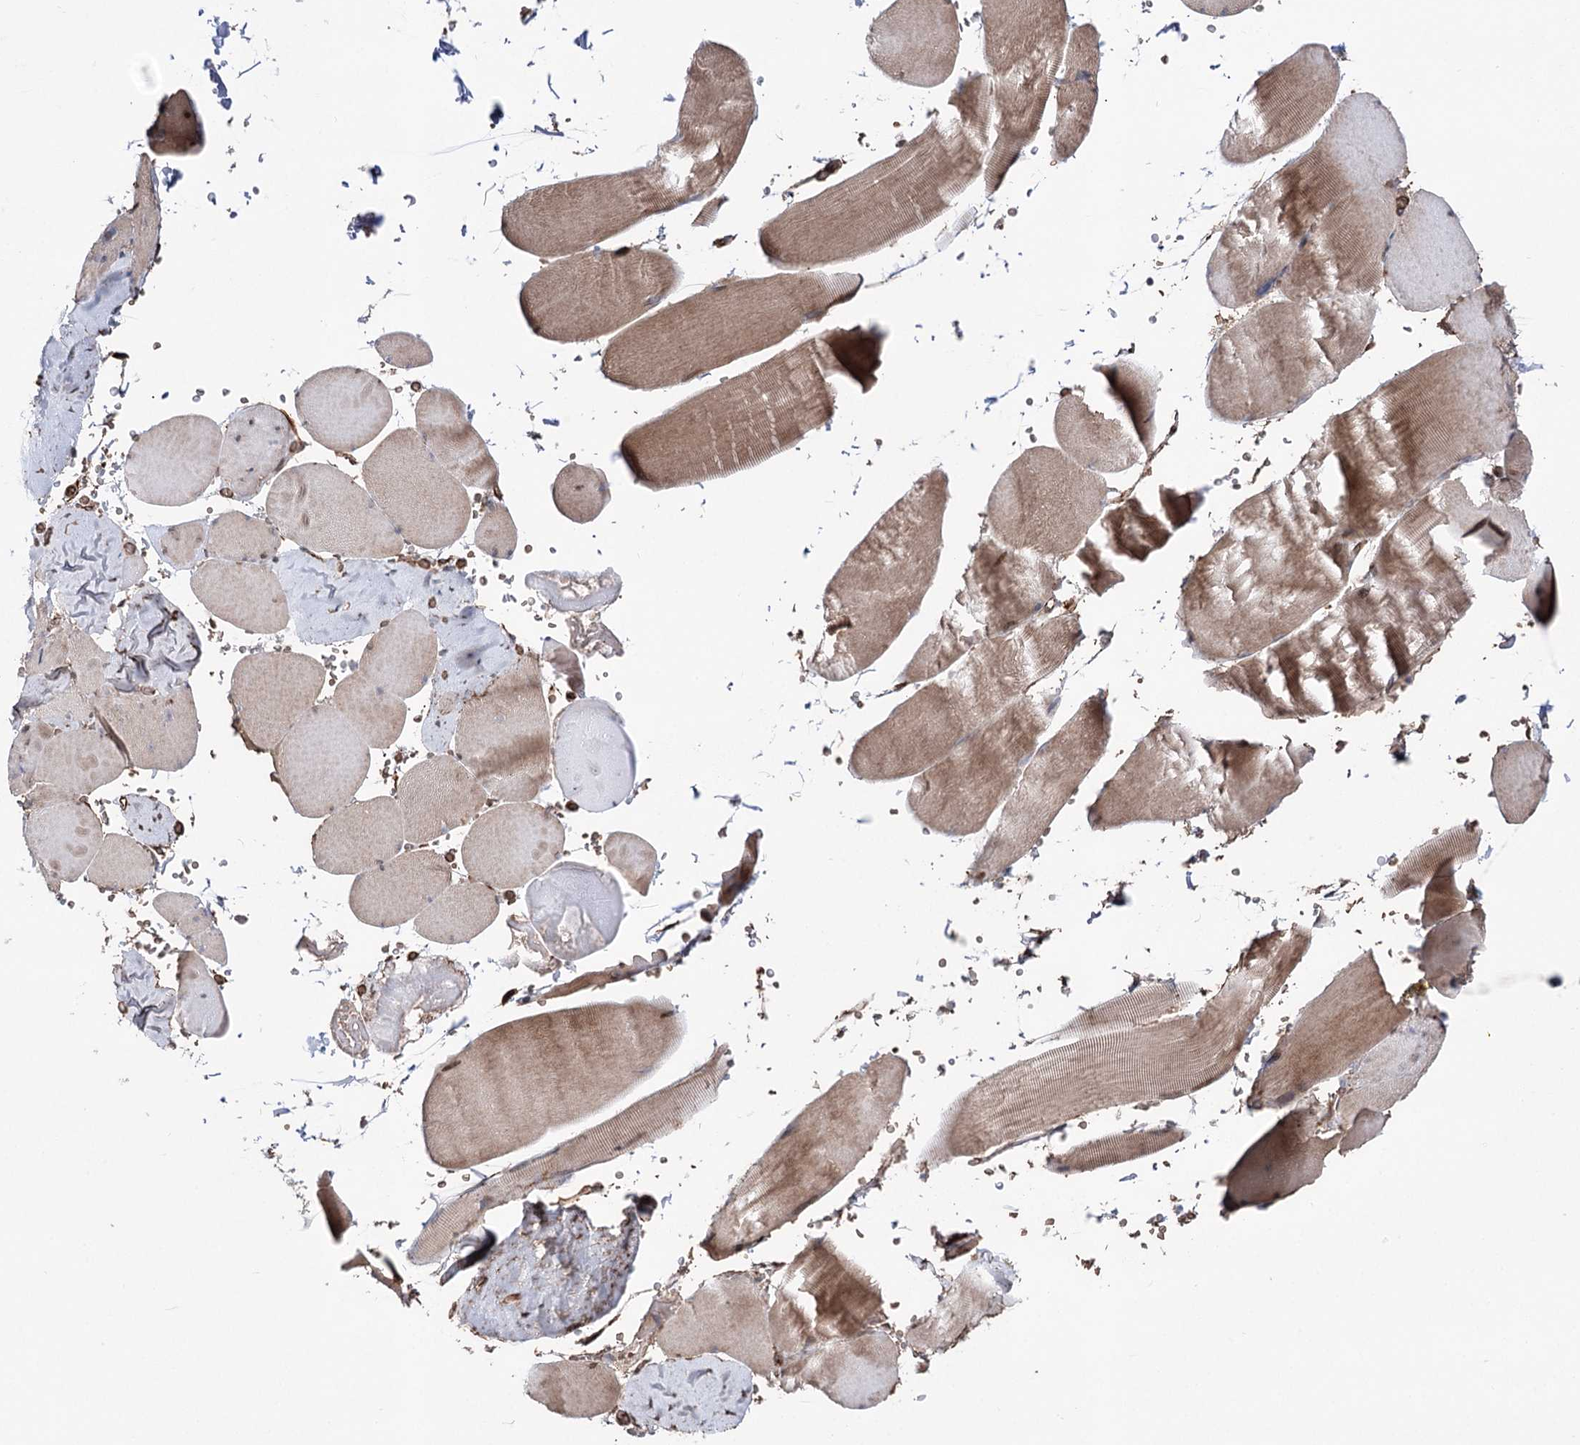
{"staining": {"intensity": "moderate", "quantity": "25%-75%", "location": "cytoplasmic/membranous"}, "tissue": "skeletal muscle", "cell_type": "Myocytes", "image_type": "normal", "snomed": [{"axis": "morphology", "description": "Normal tissue, NOS"}, {"axis": "topography", "description": "Skeletal muscle"}, {"axis": "topography", "description": "Head-Neck"}], "caption": "A histopathology image showing moderate cytoplasmic/membranous staining in approximately 25%-75% of myocytes in unremarkable skeletal muscle, as visualized by brown immunohistochemical staining.", "gene": "ARHGAP20", "patient": {"sex": "male", "age": 66}}